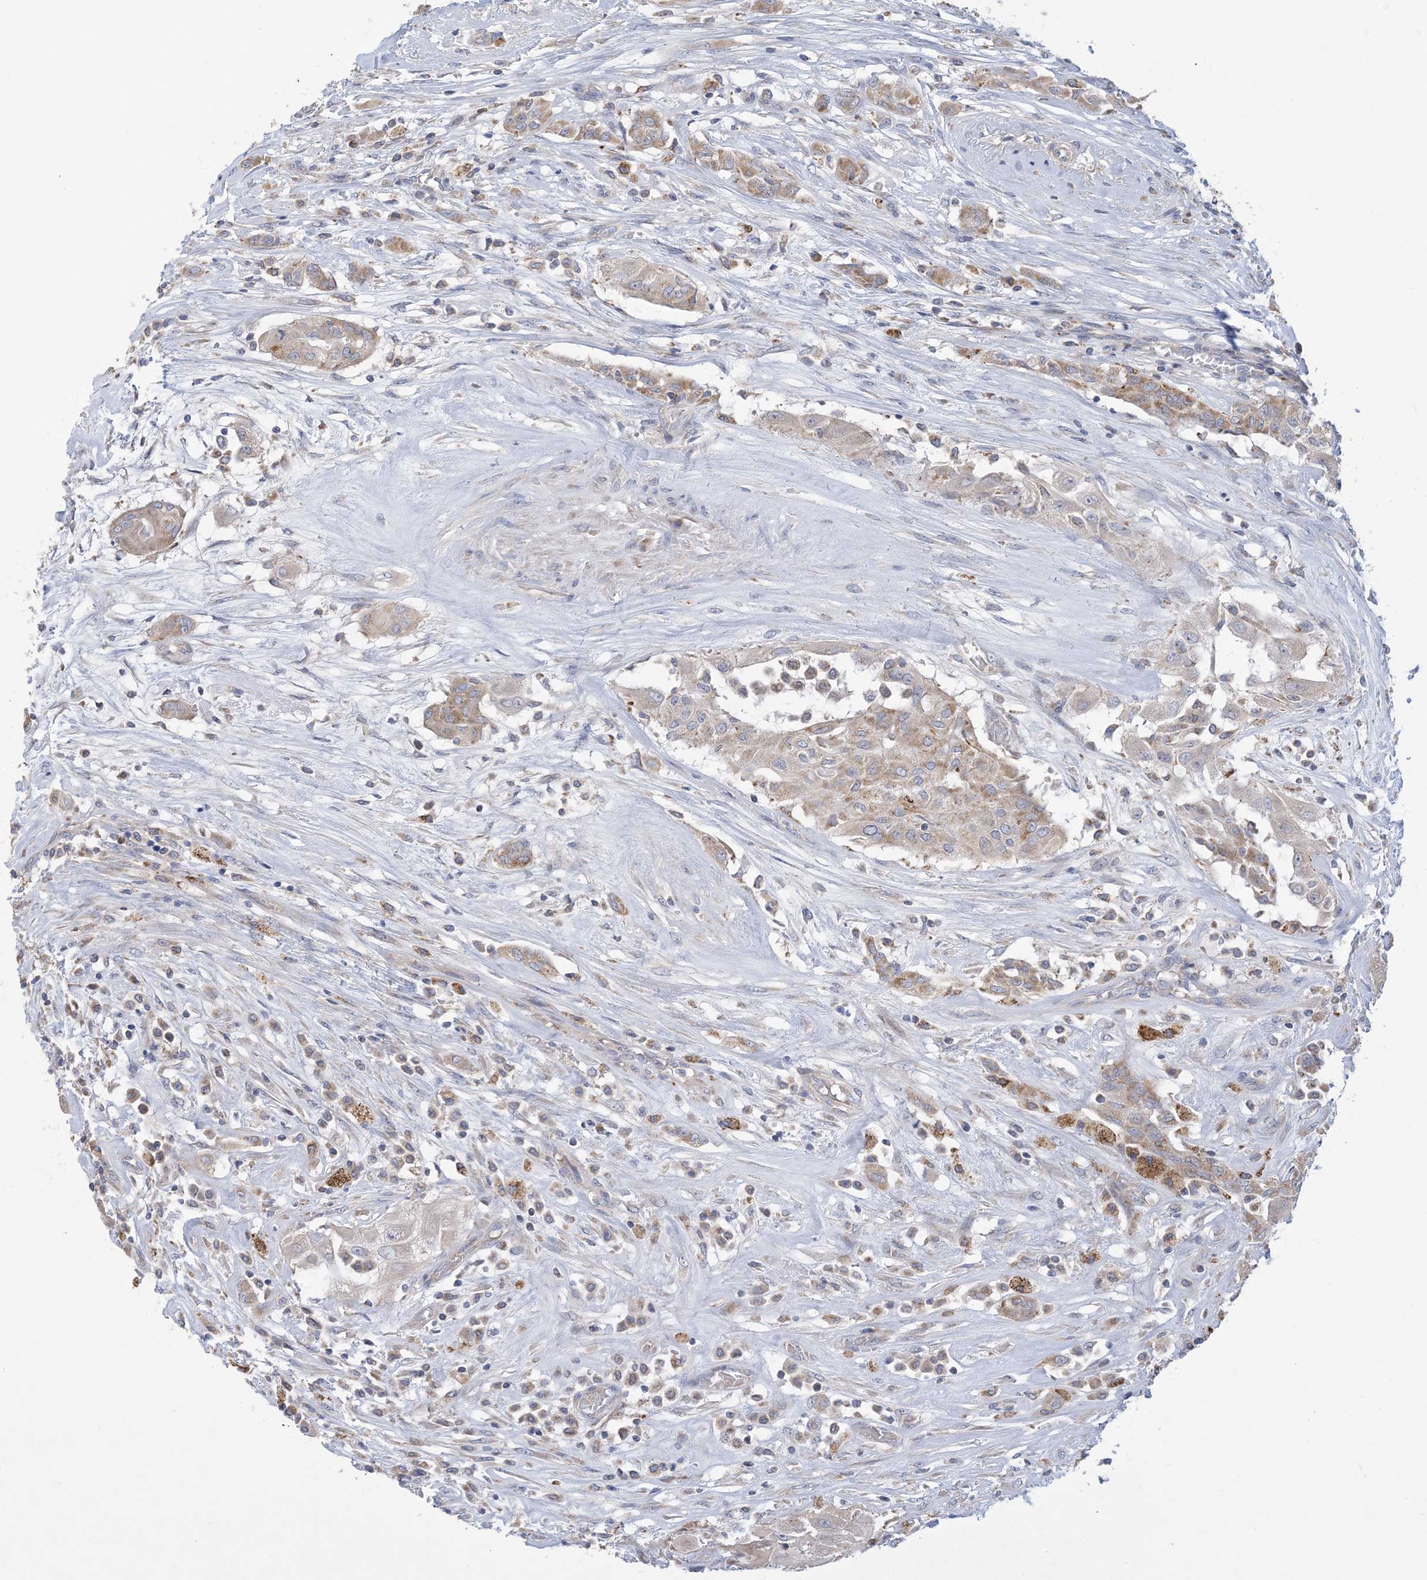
{"staining": {"intensity": "weak", "quantity": "25%-75%", "location": "cytoplasmic/membranous"}, "tissue": "thyroid cancer", "cell_type": "Tumor cells", "image_type": "cancer", "snomed": [{"axis": "morphology", "description": "Papillary adenocarcinoma, NOS"}, {"axis": "topography", "description": "Thyroid gland"}], "caption": "This photomicrograph demonstrates papillary adenocarcinoma (thyroid) stained with immunohistochemistry (IHC) to label a protein in brown. The cytoplasmic/membranous of tumor cells show weak positivity for the protein. Nuclei are counter-stained blue.", "gene": "CLEC16A", "patient": {"sex": "female", "age": 59}}